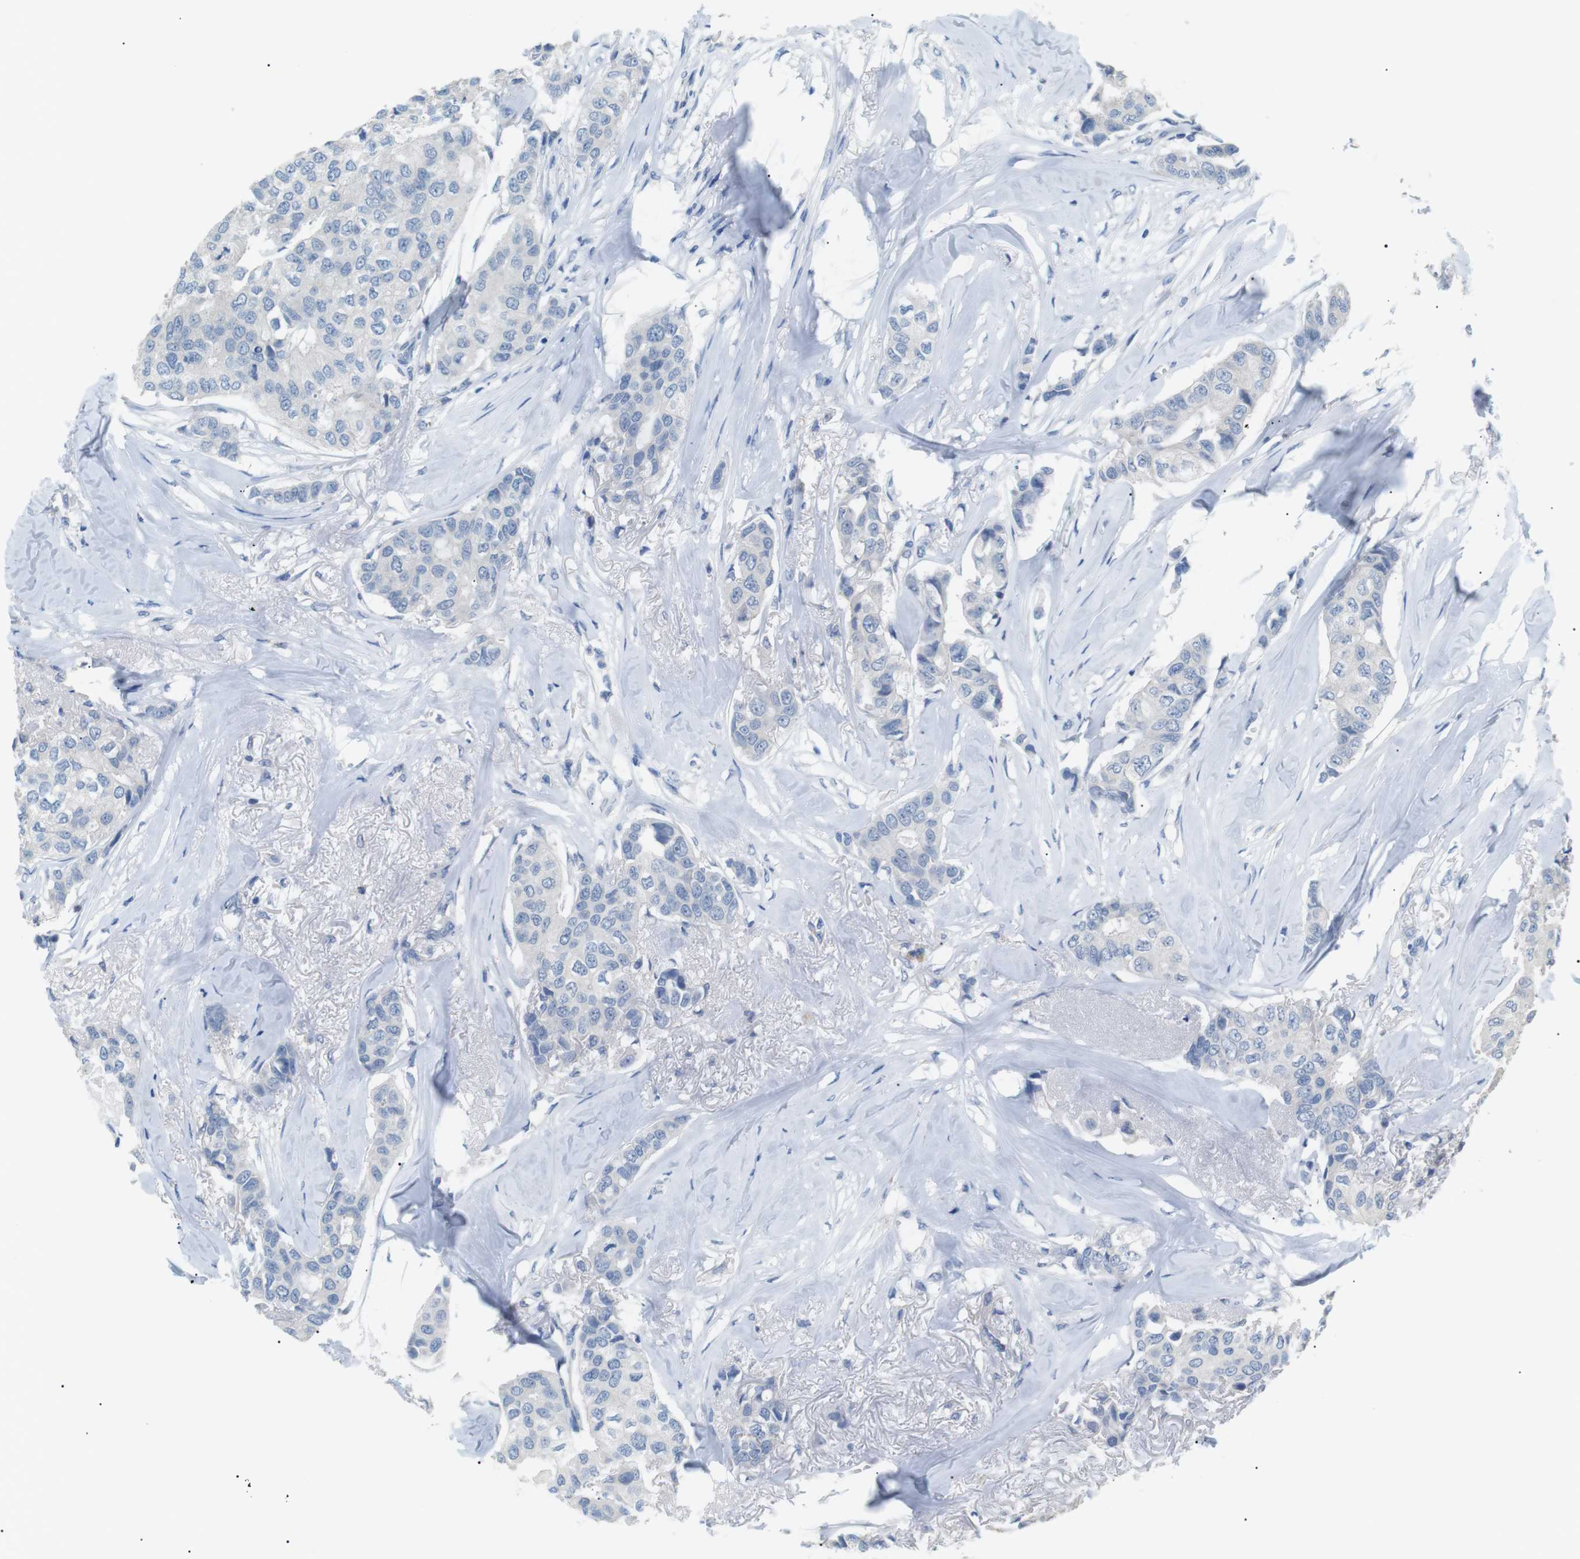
{"staining": {"intensity": "negative", "quantity": "none", "location": "none"}, "tissue": "breast cancer", "cell_type": "Tumor cells", "image_type": "cancer", "snomed": [{"axis": "morphology", "description": "Duct carcinoma"}, {"axis": "topography", "description": "Breast"}], "caption": "Tumor cells are negative for brown protein staining in breast intraductal carcinoma. (DAB immunohistochemistry, high magnification).", "gene": "CDH26", "patient": {"sex": "female", "age": 80}}